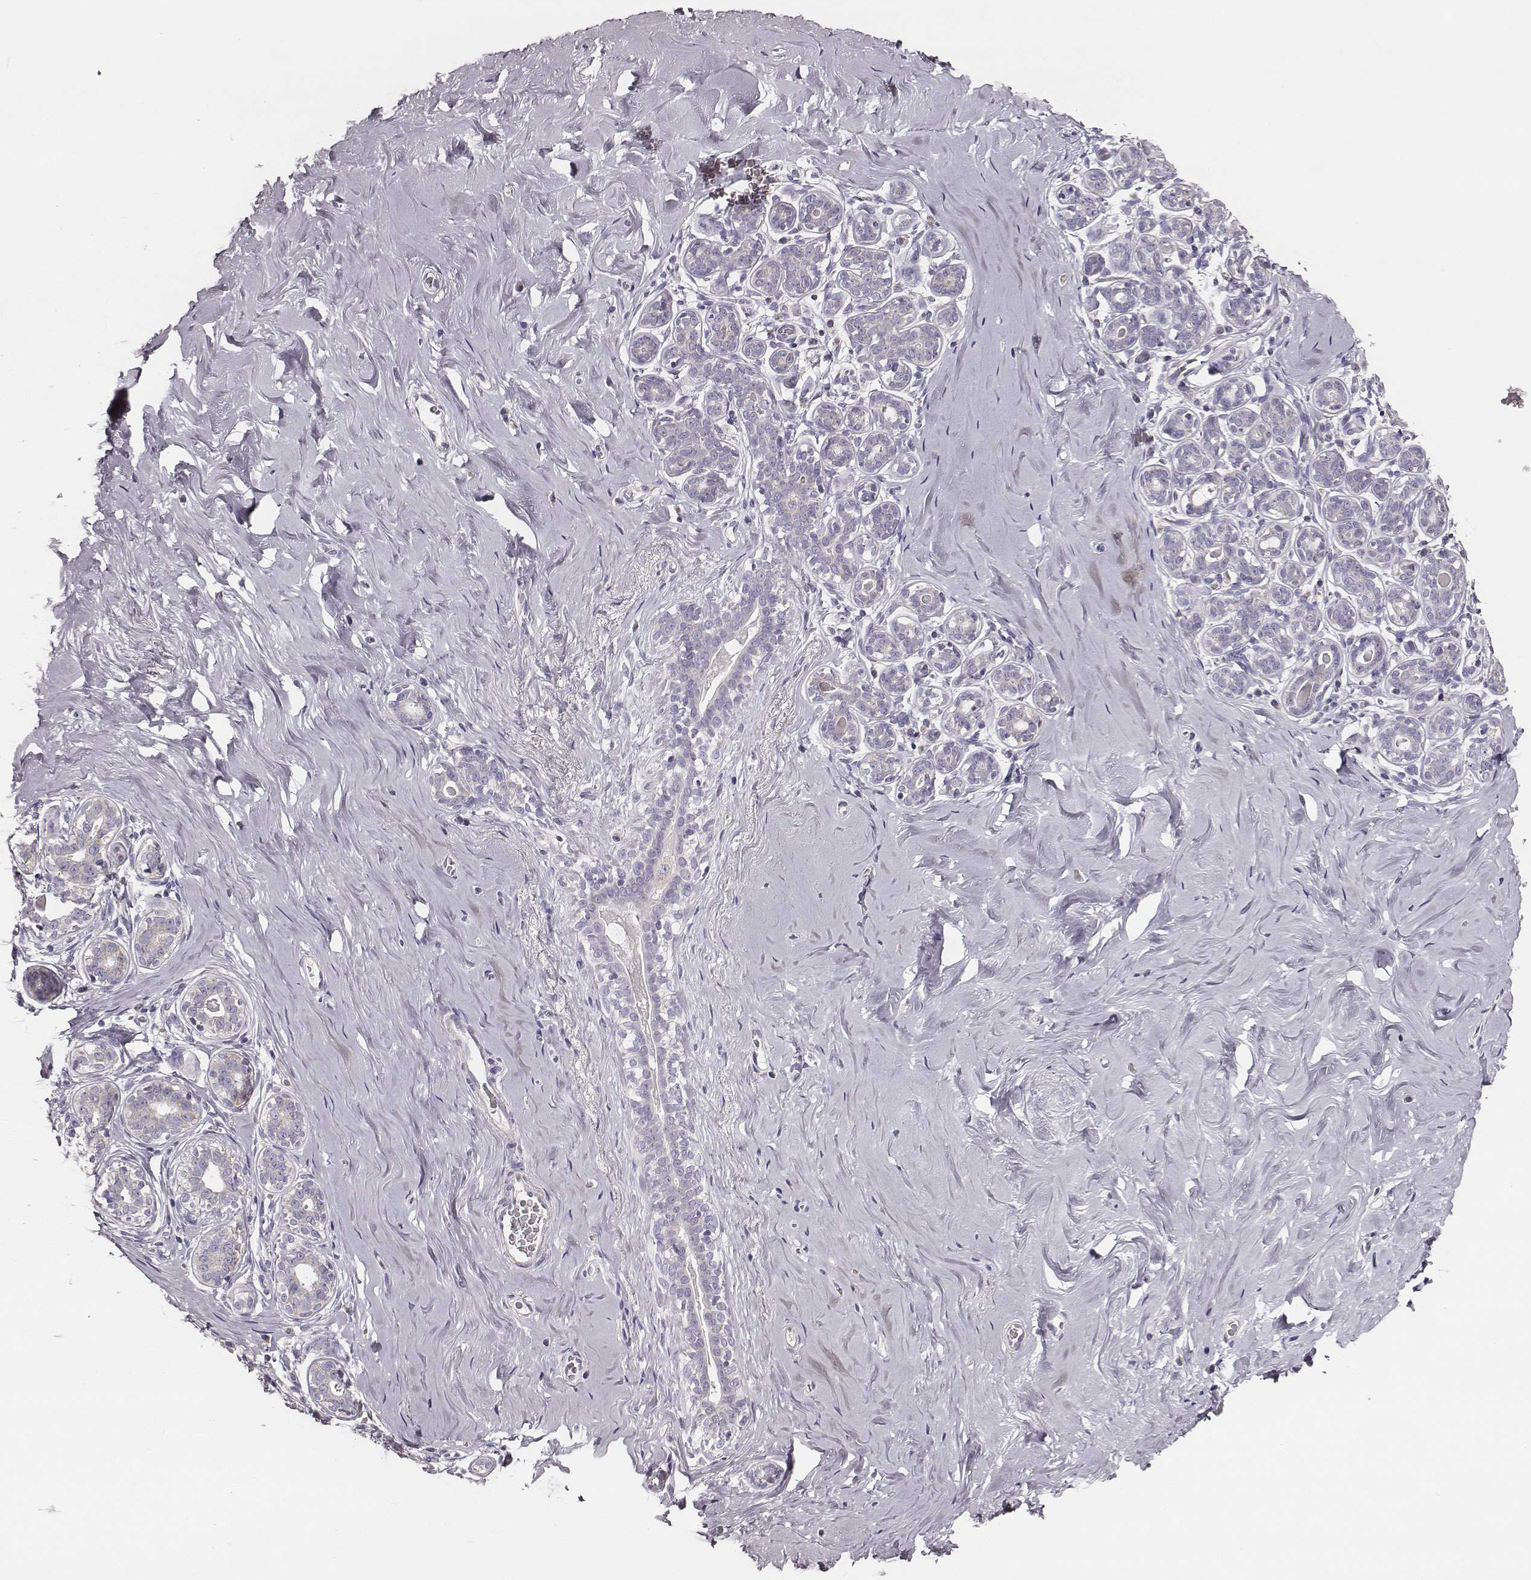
{"staining": {"intensity": "negative", "quantity": "none", "location": "none"}, "tissue": "breast", "cell_type": "Adipocytes", "image_type": "normal", "snomed": [{"axis": "morphology", "description": "Normal tissue, NOS"}, {"axis": "topography", "description": "Skin"}, {"axis": "topography", "description": "Breast"}], "caption": "DAB (3,3'-diaminobenzidine) immunohistochemical staining of benign breast demonstrates no significant staining in adipocytes. The staining was performed using DAB (3,3'-diaminobenzidine) to visualize the protein expression in brown, while the nuclei were stained in blue with hematoxylin (Magnification: 20x).", "gene": "UBL4B", "patient": {"sex": "female", "age": 43}}